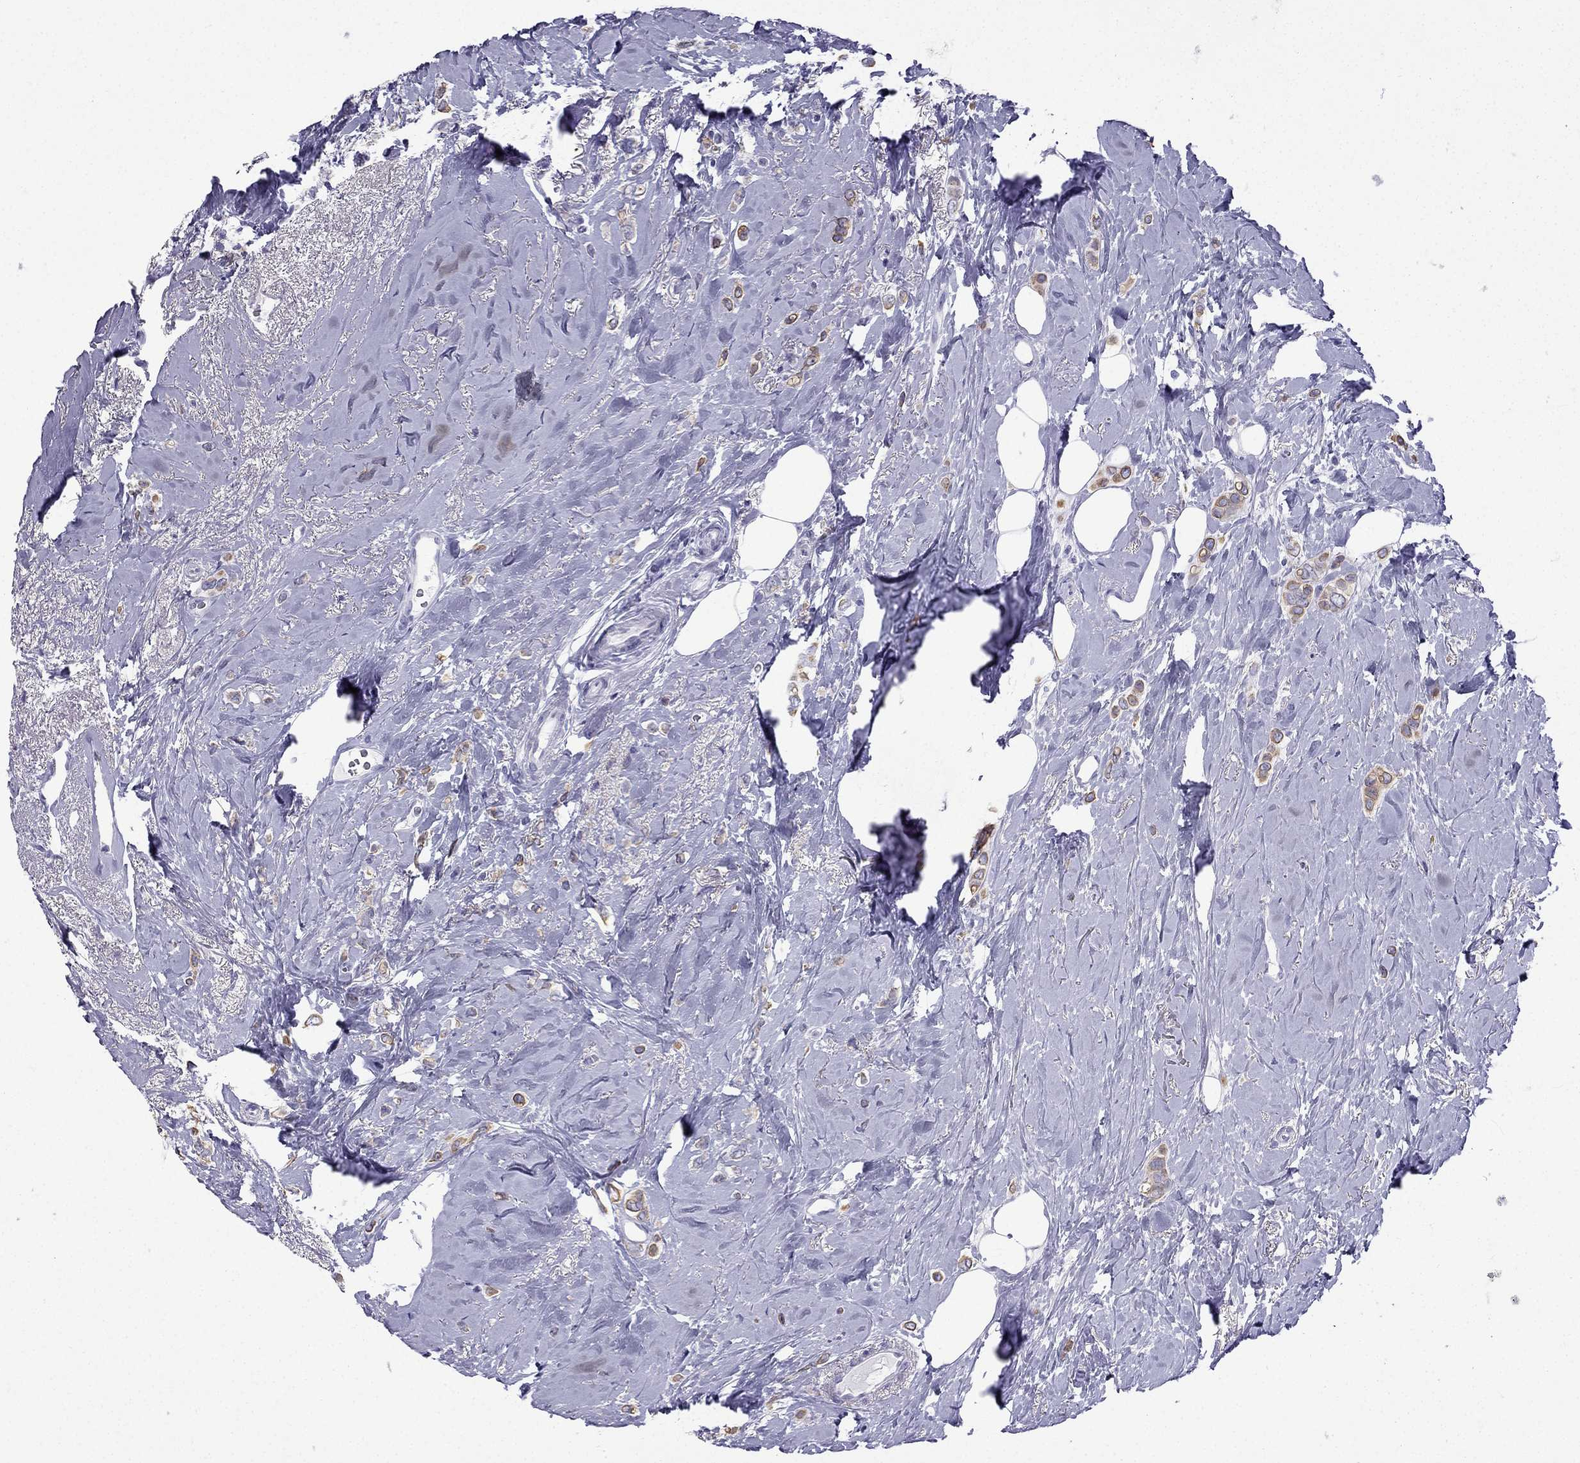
{"staining": {"intensity": "weak", "quantity": ">75%", "location": "cytoplasmic/membranous"}, "tissue": "breast cancer", "cell_type": "Tumor cells", "image_type": "cancer", "snomed": [{"axis": "morphology", "description": "Lobular carcinoma"}, {"axis": "topography", "description": "Breast"}], "caption": "Immunohistochemical staining of human breast cancer (lobular carcinoma) shows low levels of weak cytoplasmic/membranous protein expression in about >75% of tumor cells. Using DAB (3,3'-diaminobenzidine) (brown) and hematoxylin (blue) stains, captured at high magnification using brightfield microscopy.", "gene": "GJA8", "patient": {"sex": "female", "age": 66}}